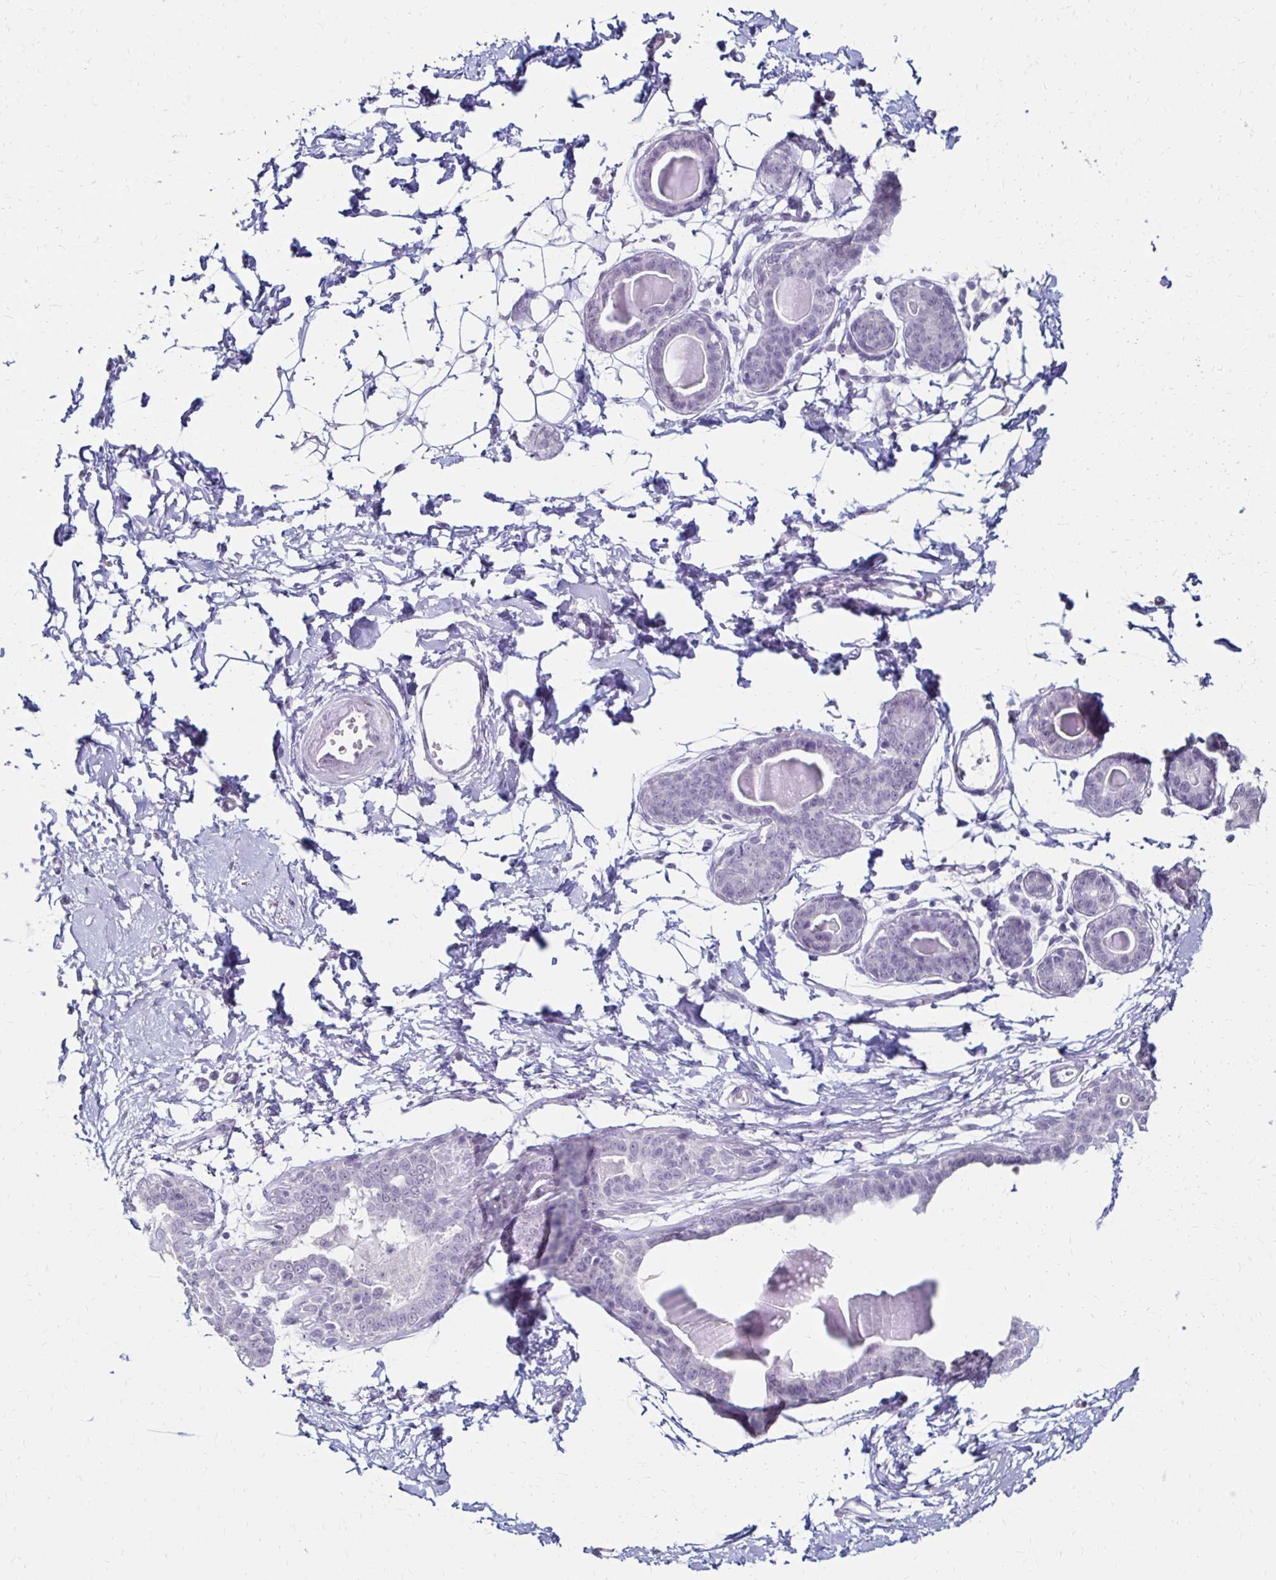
{"staining": {"intensity": "negative", "quantity": "none", "location": "none"}, "tissue": "breast", "cell_type": "Adipocytes", "image_type": "normal", "snomed": [{"axis": "morphology", "description": "Normal tissue, NOS"}, {"axis": "topography", "description": "Breast"}], "caption": "Unremarkable breast was stained to show a protein in brown. There is no significant expression in adipocytes.", "gene": "TOMM34", "patient": {"sex": "female", "age": 45}}